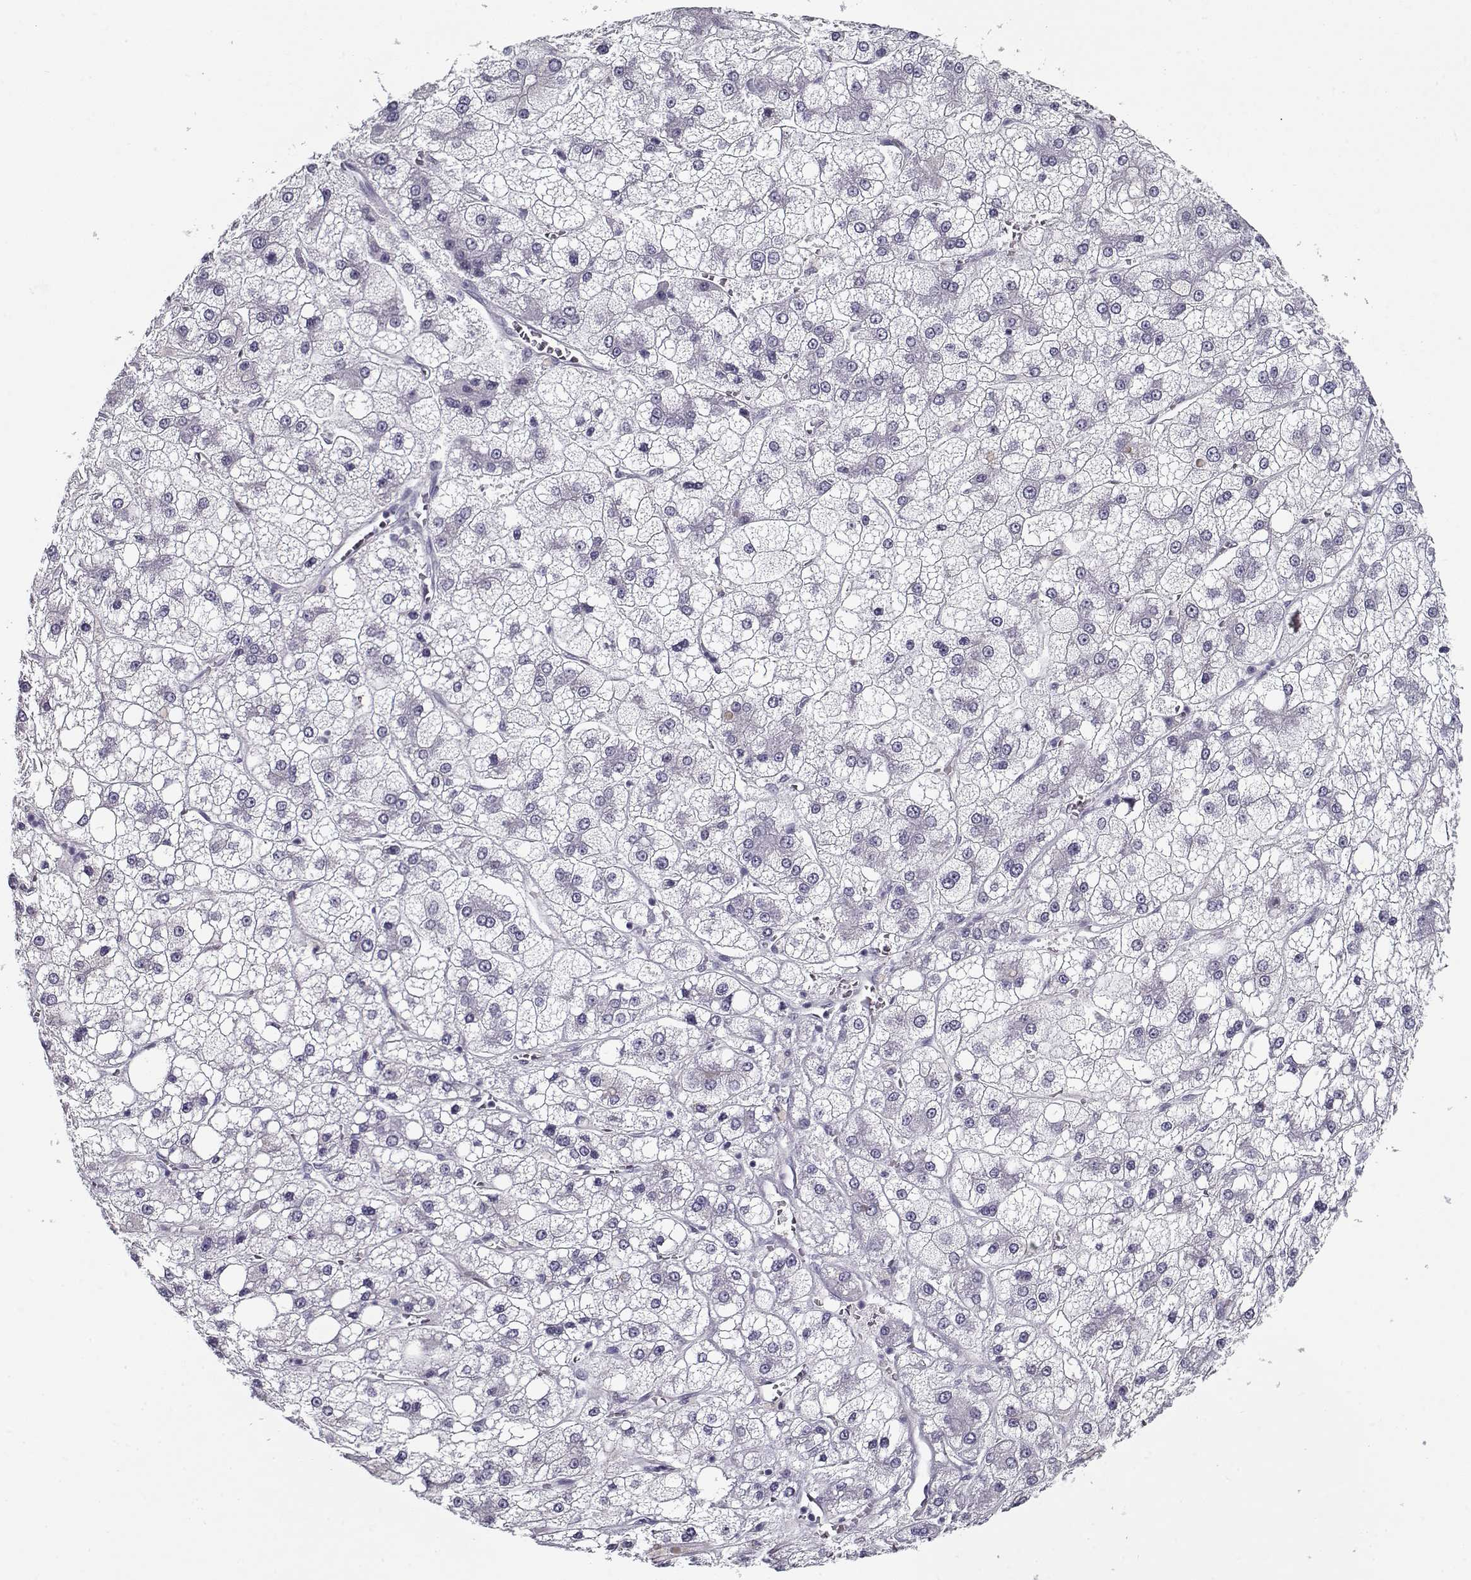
{"staining": {"intensity": "negative", "quantity": "none", "location": "none"}, "tissue": "liver cancer", "cell_type": "Tumor cells", "image_type": "cancer", "snomed": [{"axis": "morphology", "description": "Carcinoma, Hepatocellular, NOS"}, {"axis": "topography", "description": "Liver"}], "caption": "Tumor cells show no significant protein positivity in liver cancer (hepatocellular carcinoma).", "gene": "SPACA9", "patient": {"sex": "male", "age": 73}}